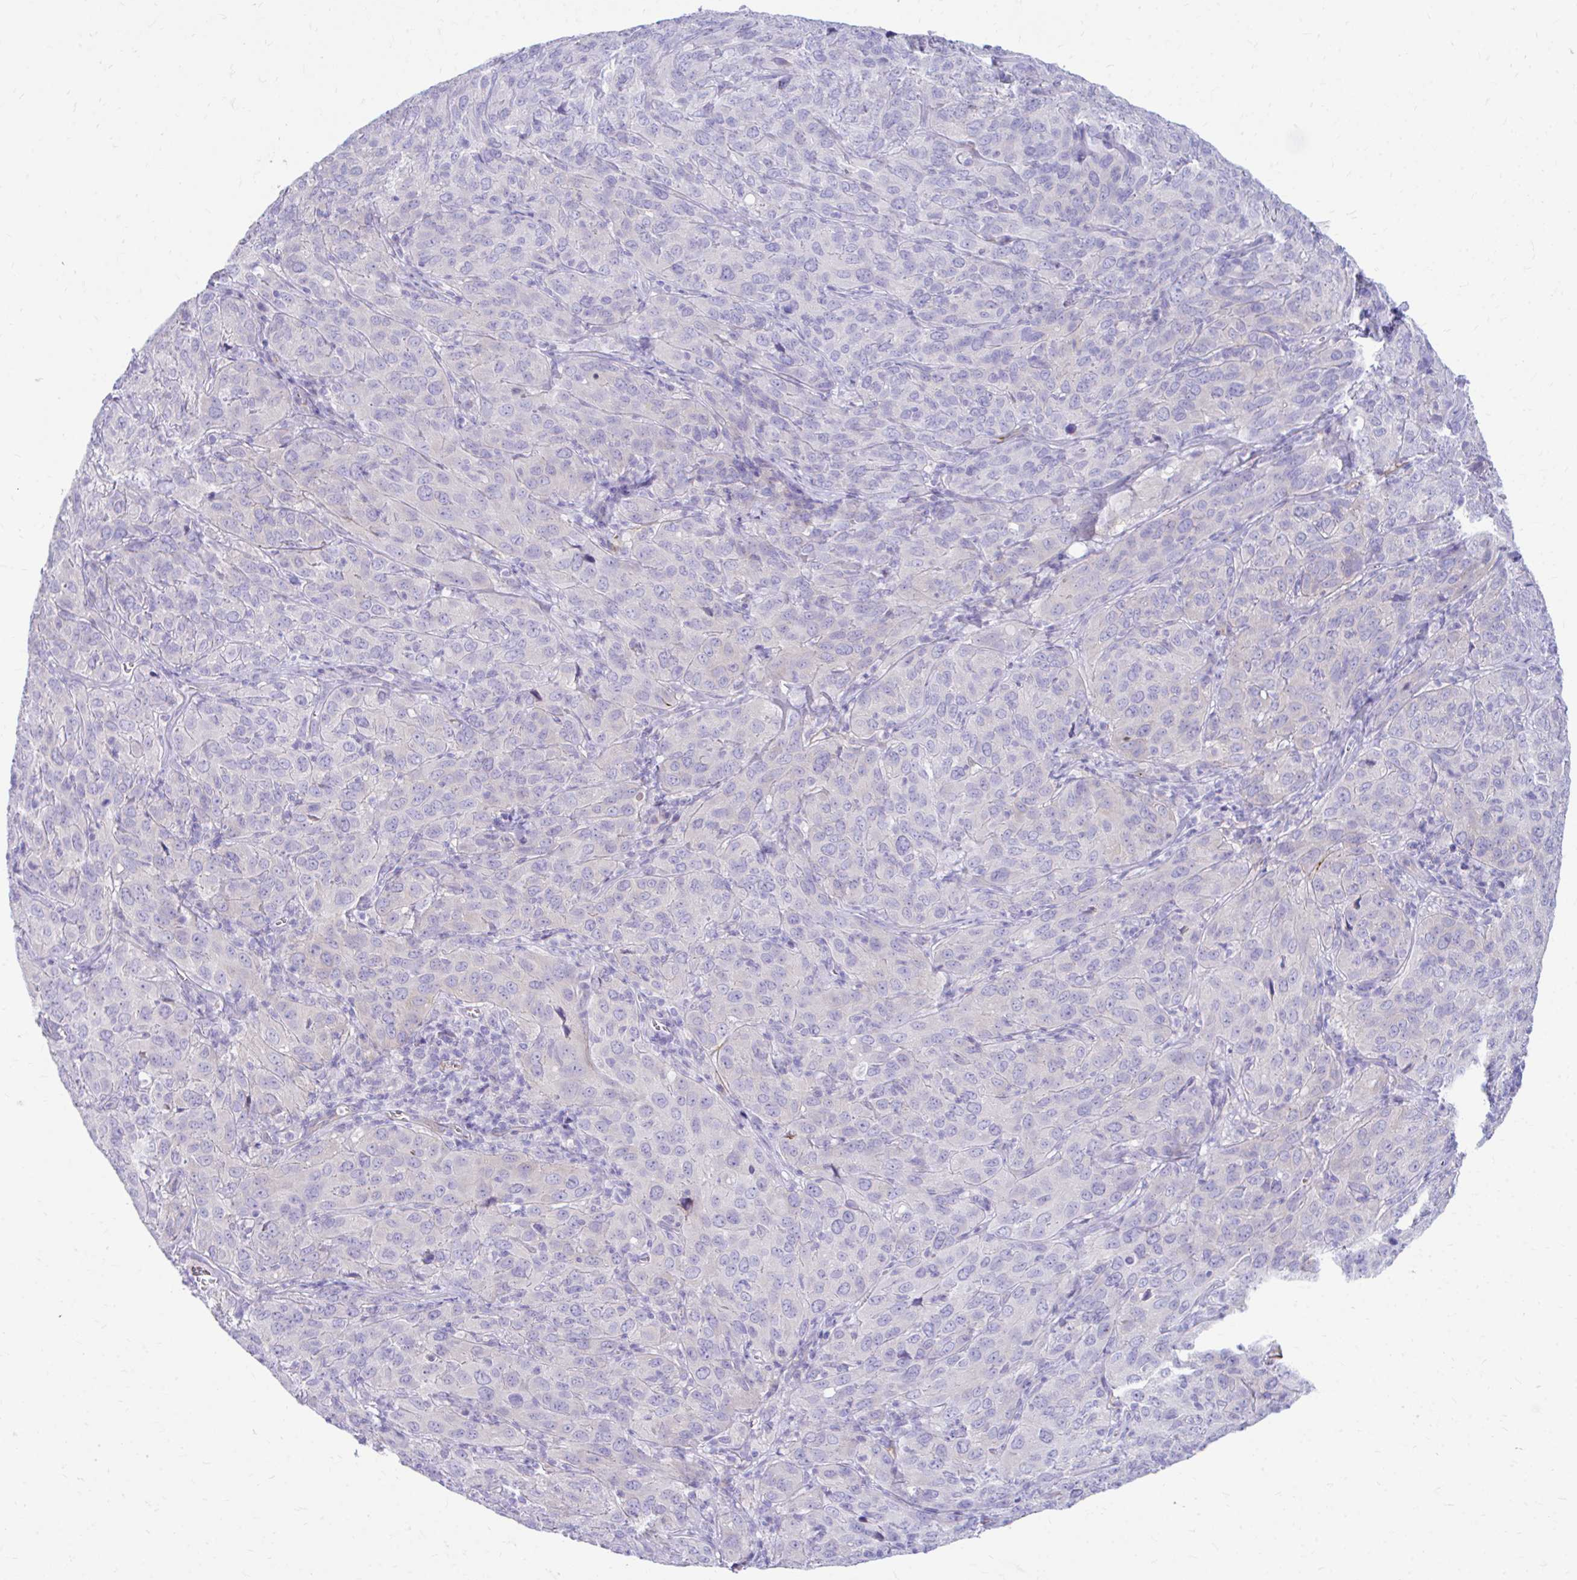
{"staining": {"intensity": "negative", "quantity": "none", "location": "none"}, "tissue": "cervical cancer", "cell_type": "Tumor cells", "image_type": "cancer", "snomed": [{"axis": "morphology", "description": "Normal tissue, NOS"}, {"axis": "morphology", "description": "Squamous cell carcinoma, NOS"}, {"axis": "topography", "description": "Cervix"}], "caption": "Cervical cancer (squamous cell carcinoma) stained for a protein using IHC reveals no staining tumor cells.", "gene": "KRIT1", "patient": {"sex": "female", "age": 51}}